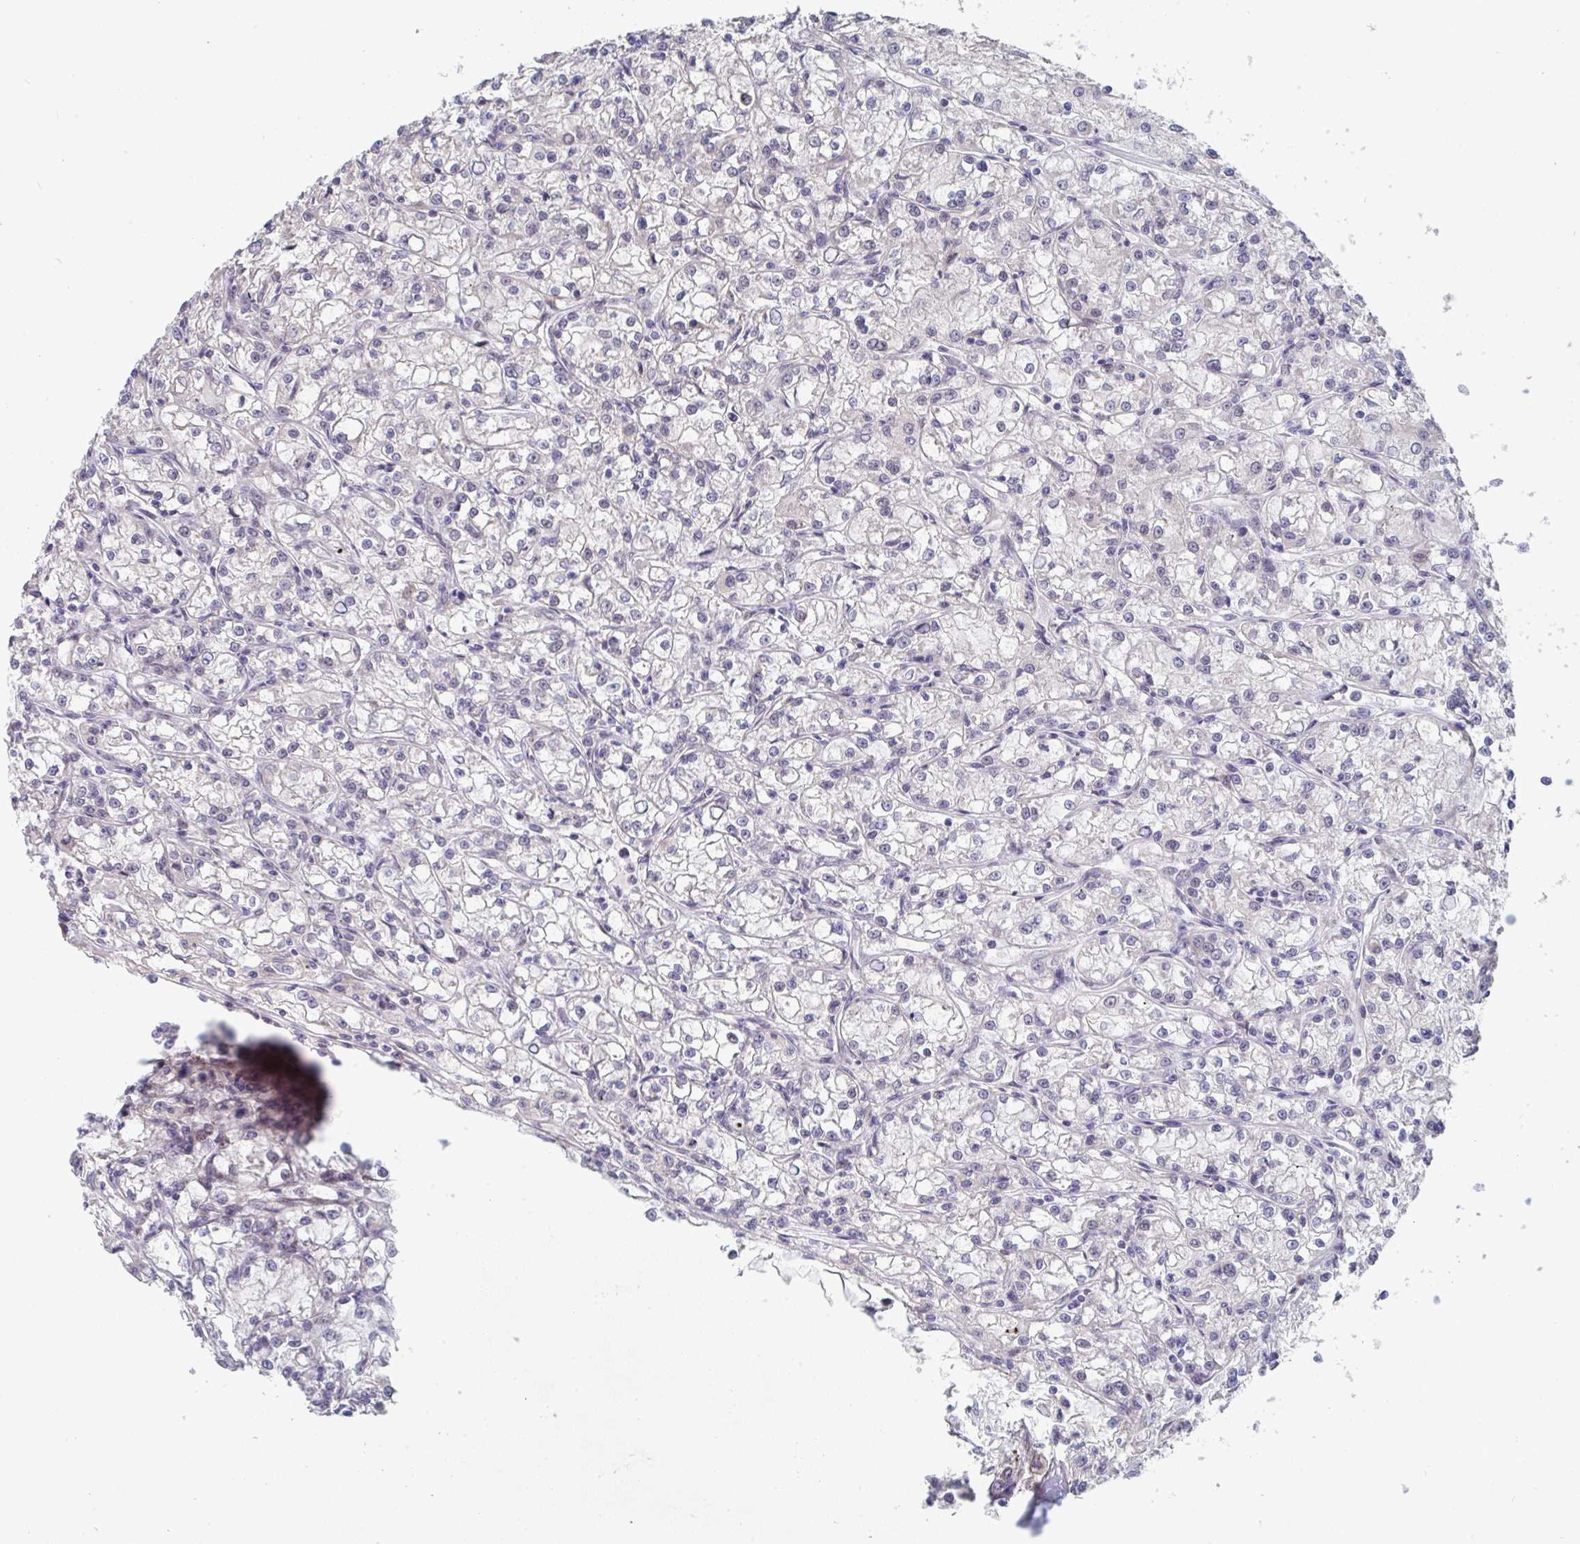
{"staining": {"intensity": "negative", "quantity": "none", "location": "none"}, "tissue": "renal cancer", "cell_type": "Tumor cells", "image_type": "cancer", "snomed": [{"axis": "morphology", "description": "Adenocarcinoma, NOS"}, {"axis": "topography", "description": "Kidney"}], "caption": "Human renal cancer stained for a protein using IHC reveals no expression in tumor cells.", "gene": "JMJD1C", "patient": {"sex": "female", "age": 59}}